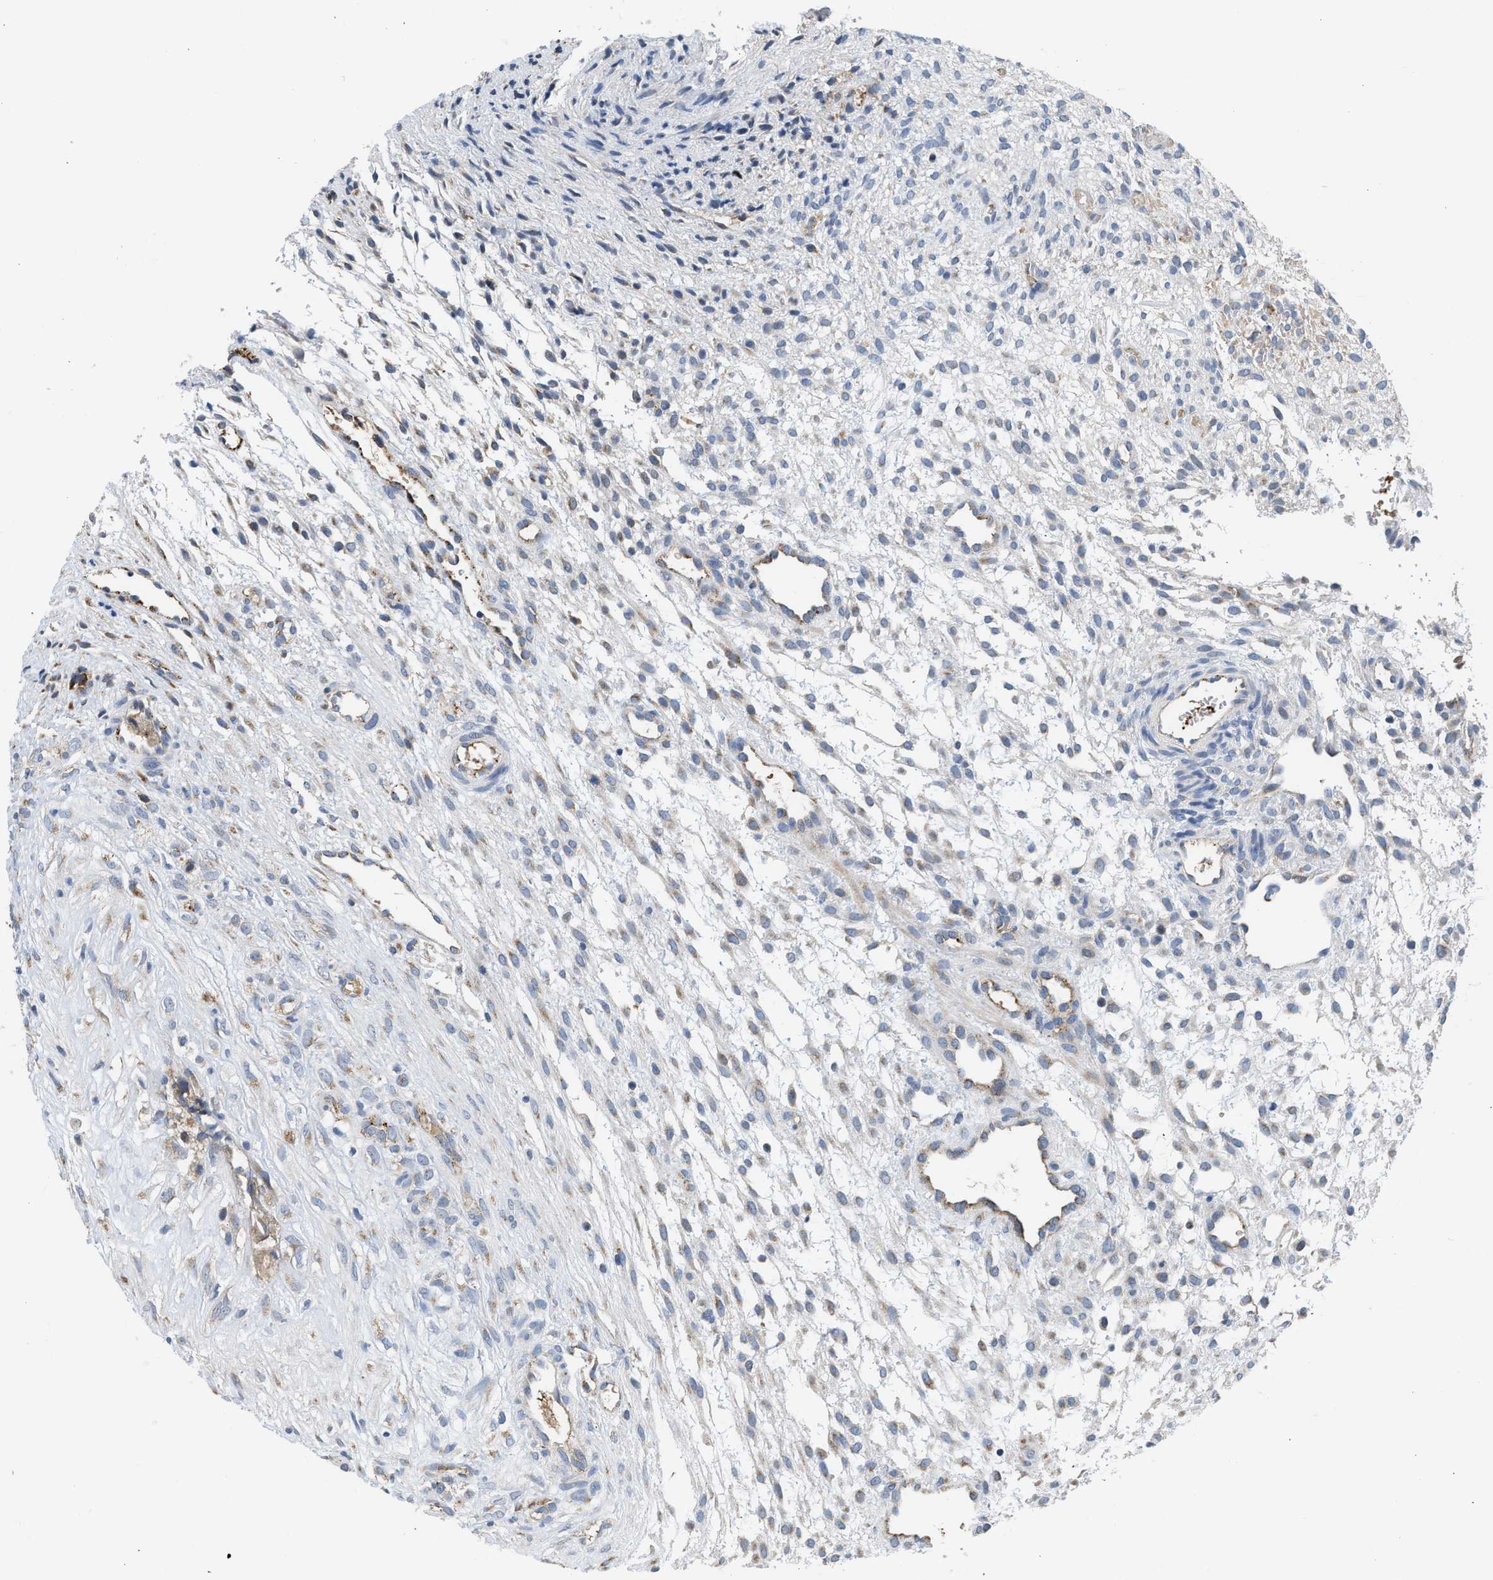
{"staining": {"intensity": "weak", "quantity": "<25%", "location": "cytoplasmic/membranous"}, "tissue": "ovary", "cell_type": "Ovarian stroma cells", "image_type": "normal", "snomed": [{"axis": "morphology", "description": "Normal tissue, NOS"}, {"axis": "morphology", "description": "Cyst, NOS"}, {"axis": "topography", "description": "Ovary"}], "caption": "Immunohistochemistry (IHC) of unremarkable human ovary displays no staining in ovarian stroma cells. Brightfield microscopy of IHC stained with DAB (brown) and hematoxylin (blue), captured at high magnification.", "gene": "PIM1", "patient": {"sex": "female", "age": 18}}